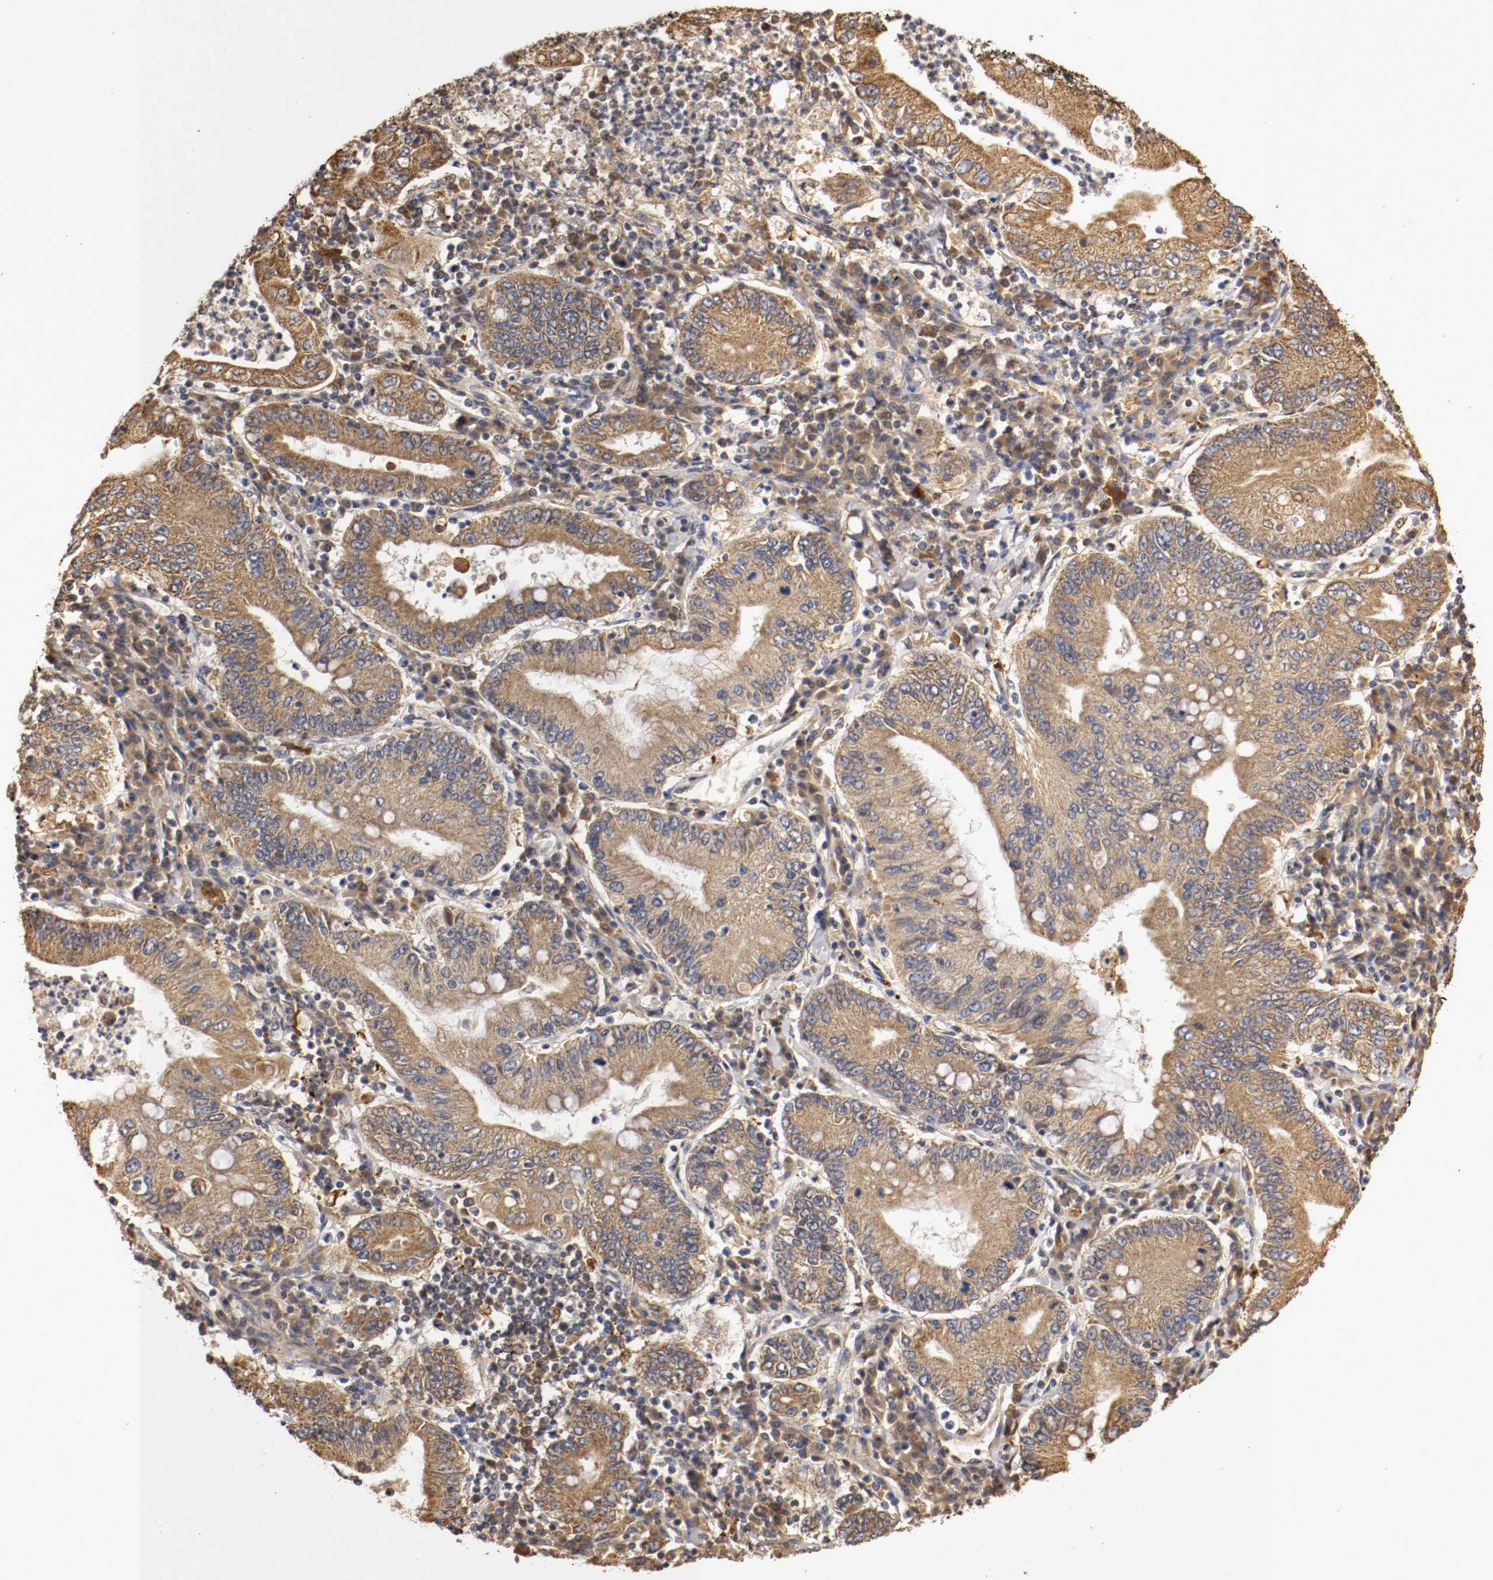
{"staining": {"intensity": "moderate", "quantity": ">75%", "location": "cytoplasmic/membranous"}, "tissue": "stomach cancer", "cell_type": "Tumor cells", "image_type": "cancer", "snomed": [{"axis": "morphology", "description": "Normal tissue, NOS"}, {"axis": "morphology", "description": "Adenocarcinoma, NOS"}, {"axis": "topography", "description": "Esophagus"}, {"axis": "topography", "description": "Stomach, upper"}, {"axis": "topography", "description": "Peripheral nerve tissue"}], "caption": "Stomach adenocarcinoma was stained to show a protein in brown. There is medium levels of moderate cytoplasmic/membranous staining in about >75% of tumor cells.", "gene": "VEZT", "patient": {"sex": "male", "age": 62}}